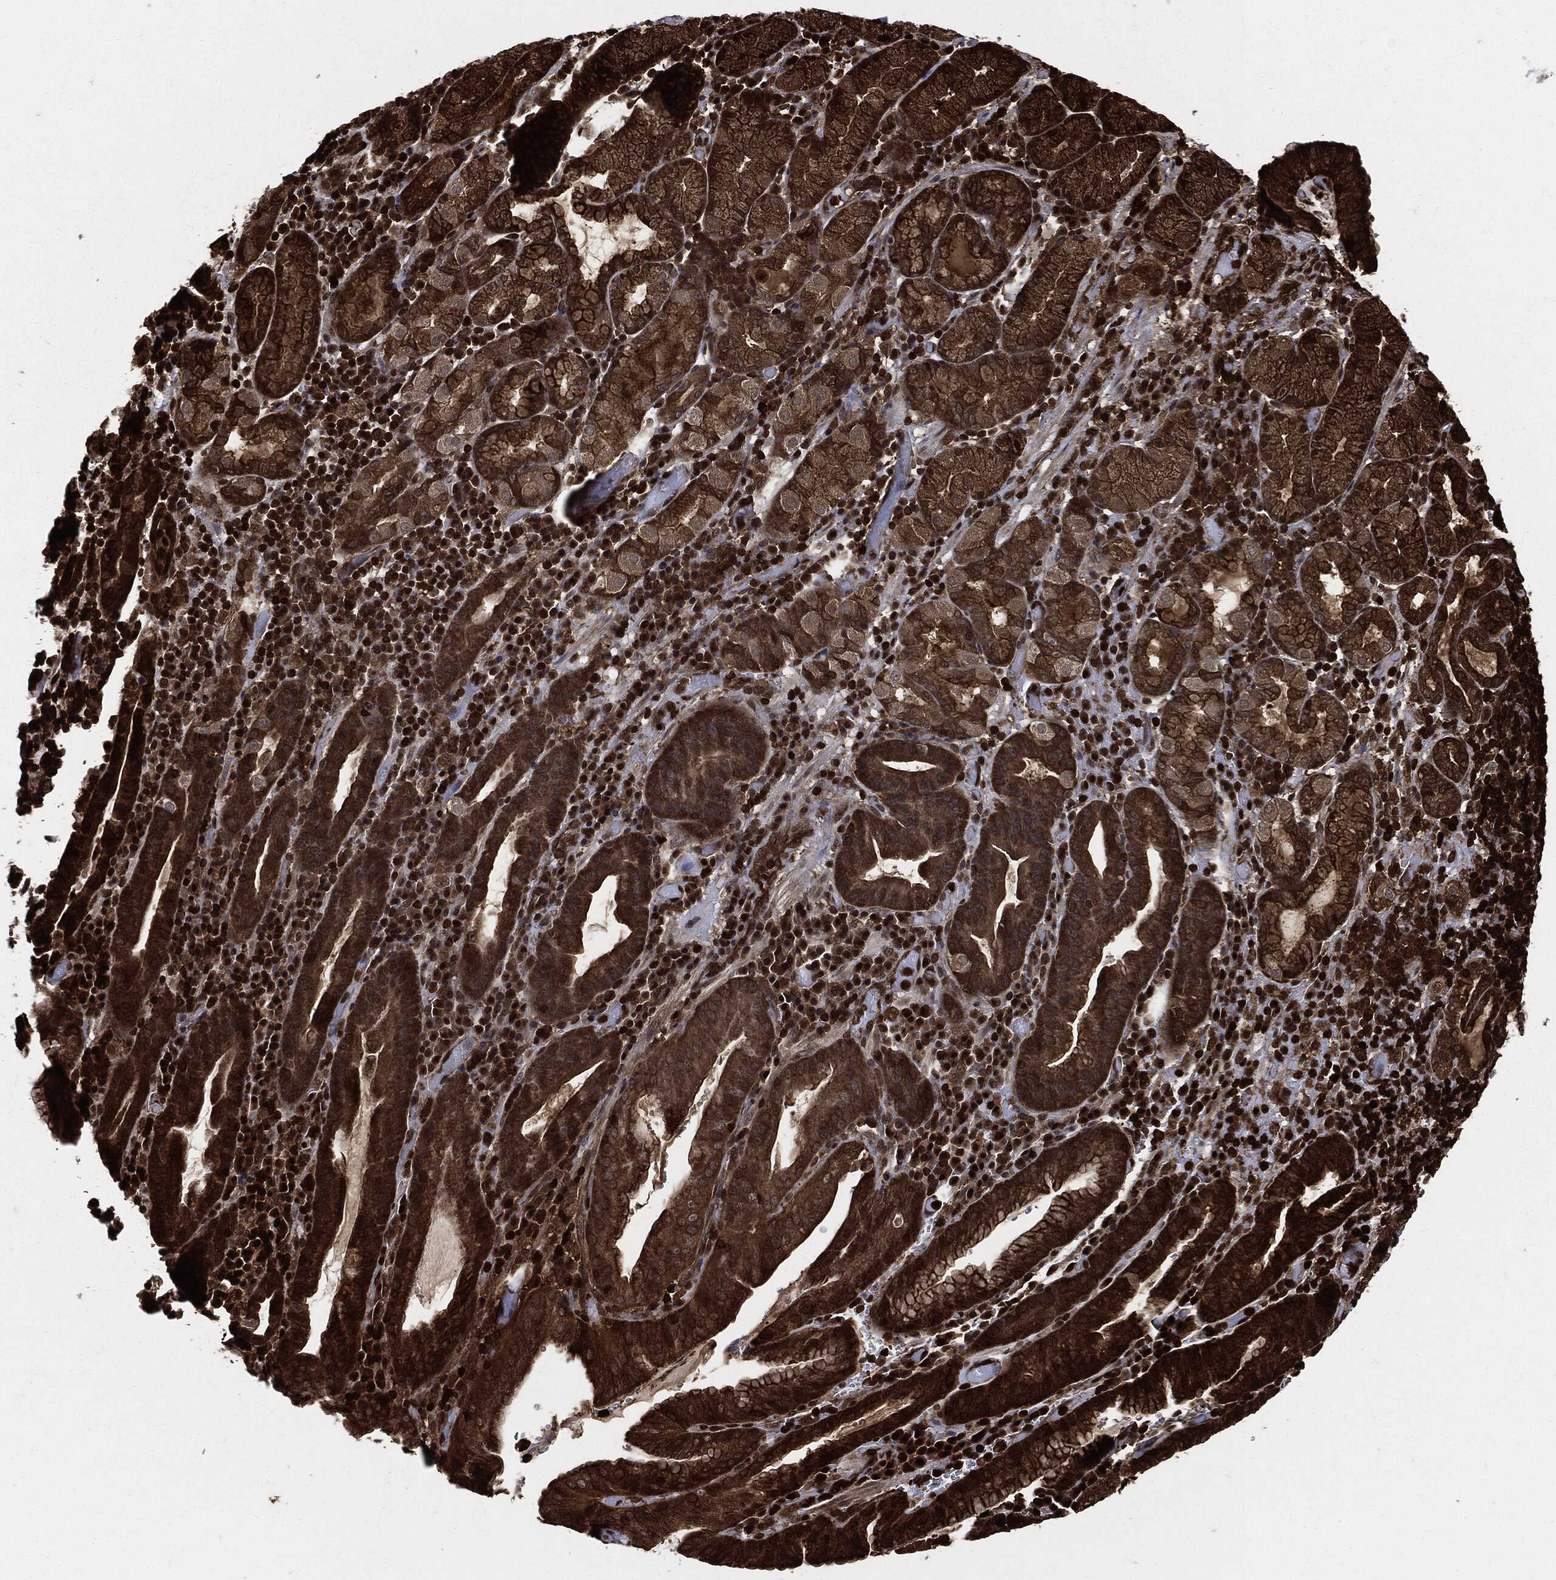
{"staining": {"intensity": "strong", "quantity": ">75%", "location": "cytoplasmic/membranous"}, "tissue": "stomach cancer", "cell_type": "Tumor cells", "image_type": "cancer", "snomed": [{"axis": "morphology", "description": "Adenocarcinoma, NOS"}, {"axis": "topography", "description": "Stomach"}], "caption": "Protein staining of stomach cancer (adenocarcinoma) tissue exhibits strong cytoplasmic/membranous expression in approximately >75% of tumor cells. The protein of interest is shown in brown color, while the nuclei are stained blue.", "gene": "YWHAB", "patient": {"sex": "male", "age": 79}}